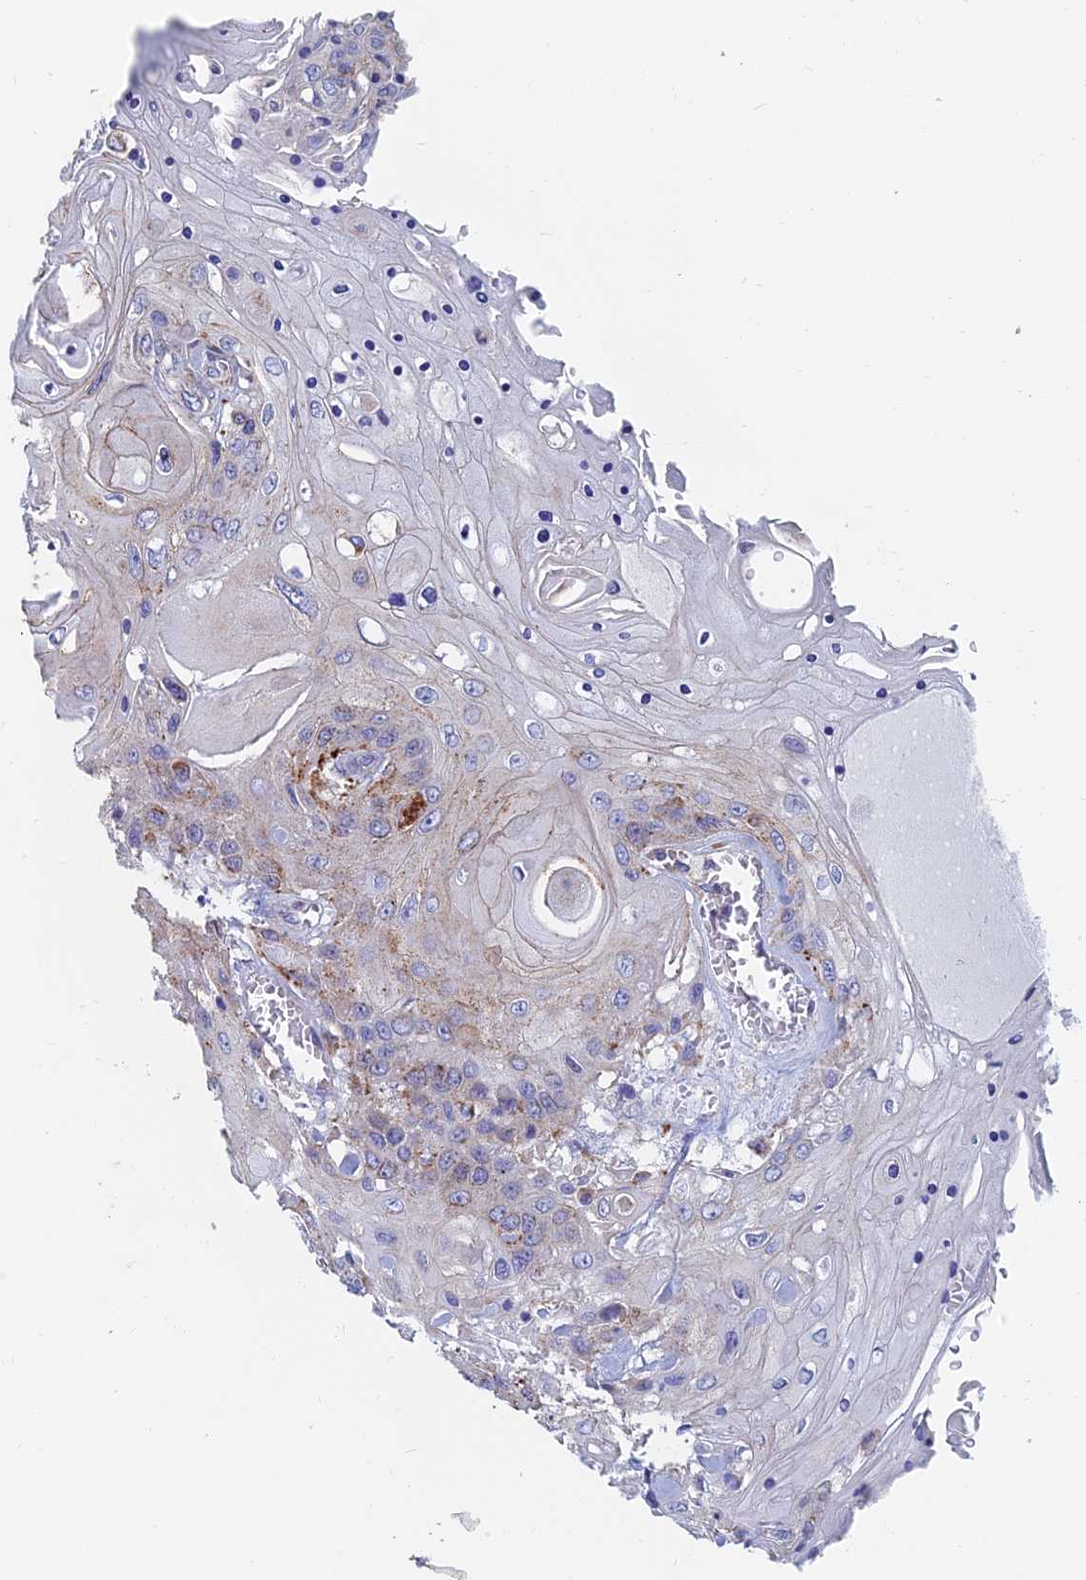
{"staining": {"intensity": "moderate", "quantity": "25%-75%", "location": "cytoplasmic/membranous"}, "tissue": "head and neck cancer", "cell_type": "Tumor cells", "image_type": "cancer", "snomed": [{"axis": "morphology", "description": "Squamous cell carcinoma, NOS"}, {"axis": "topography", "description": "Head-Neck"}], "caption": "Head and neck squamous cell carcinoma stained with DAB immunohistochemistry reveals medium levels of moderate cytoplasmic/membranous expression in approximately 25%-75% of tumor cells. The staining was performed using DAB to visualize the protein expression in brown, while the nuclei were stained in blue with hematoxylin (Magnification: 20x).", "gene": "SPNS1", "patient": {"sex": "female", "age": 43}}